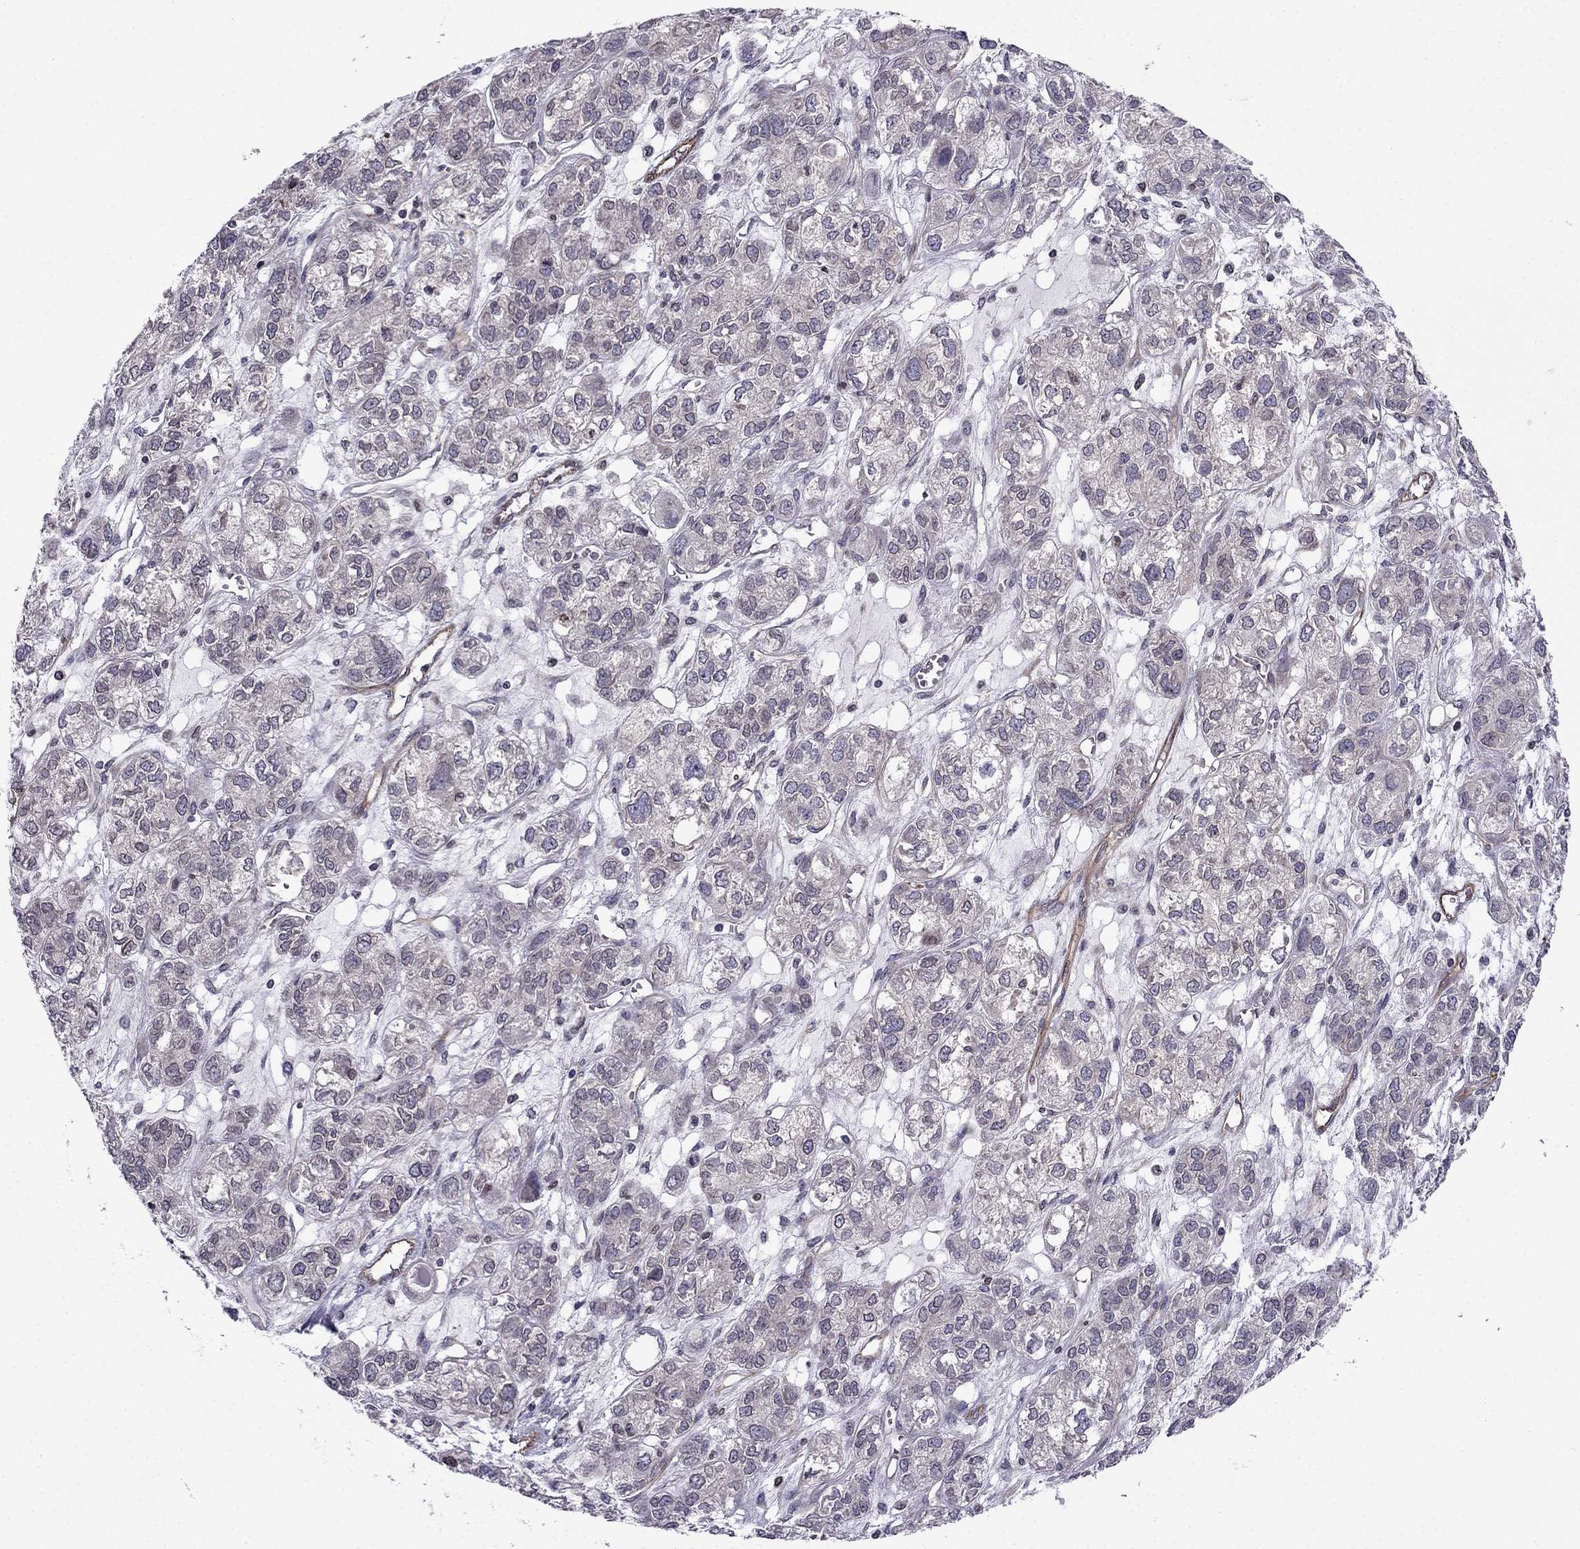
{"staining": {"intensity": "negative", "quantity": "none", "location": "none"}, "tissue": "ovarian cancer", "cell_type": "Tumor cells", "image_type": "cancer", "snomed": [{"axis": "morphology", "description": "Carcinoma, endometroid"}, {"axis": "topography", "description": "Ovary"}], "caption": "Ovarian cancer stained for a protein using IHC shows no staining tumor cells.", "gene": "CDC42BPA", "patient": {"sex": "female", "age": 64}}